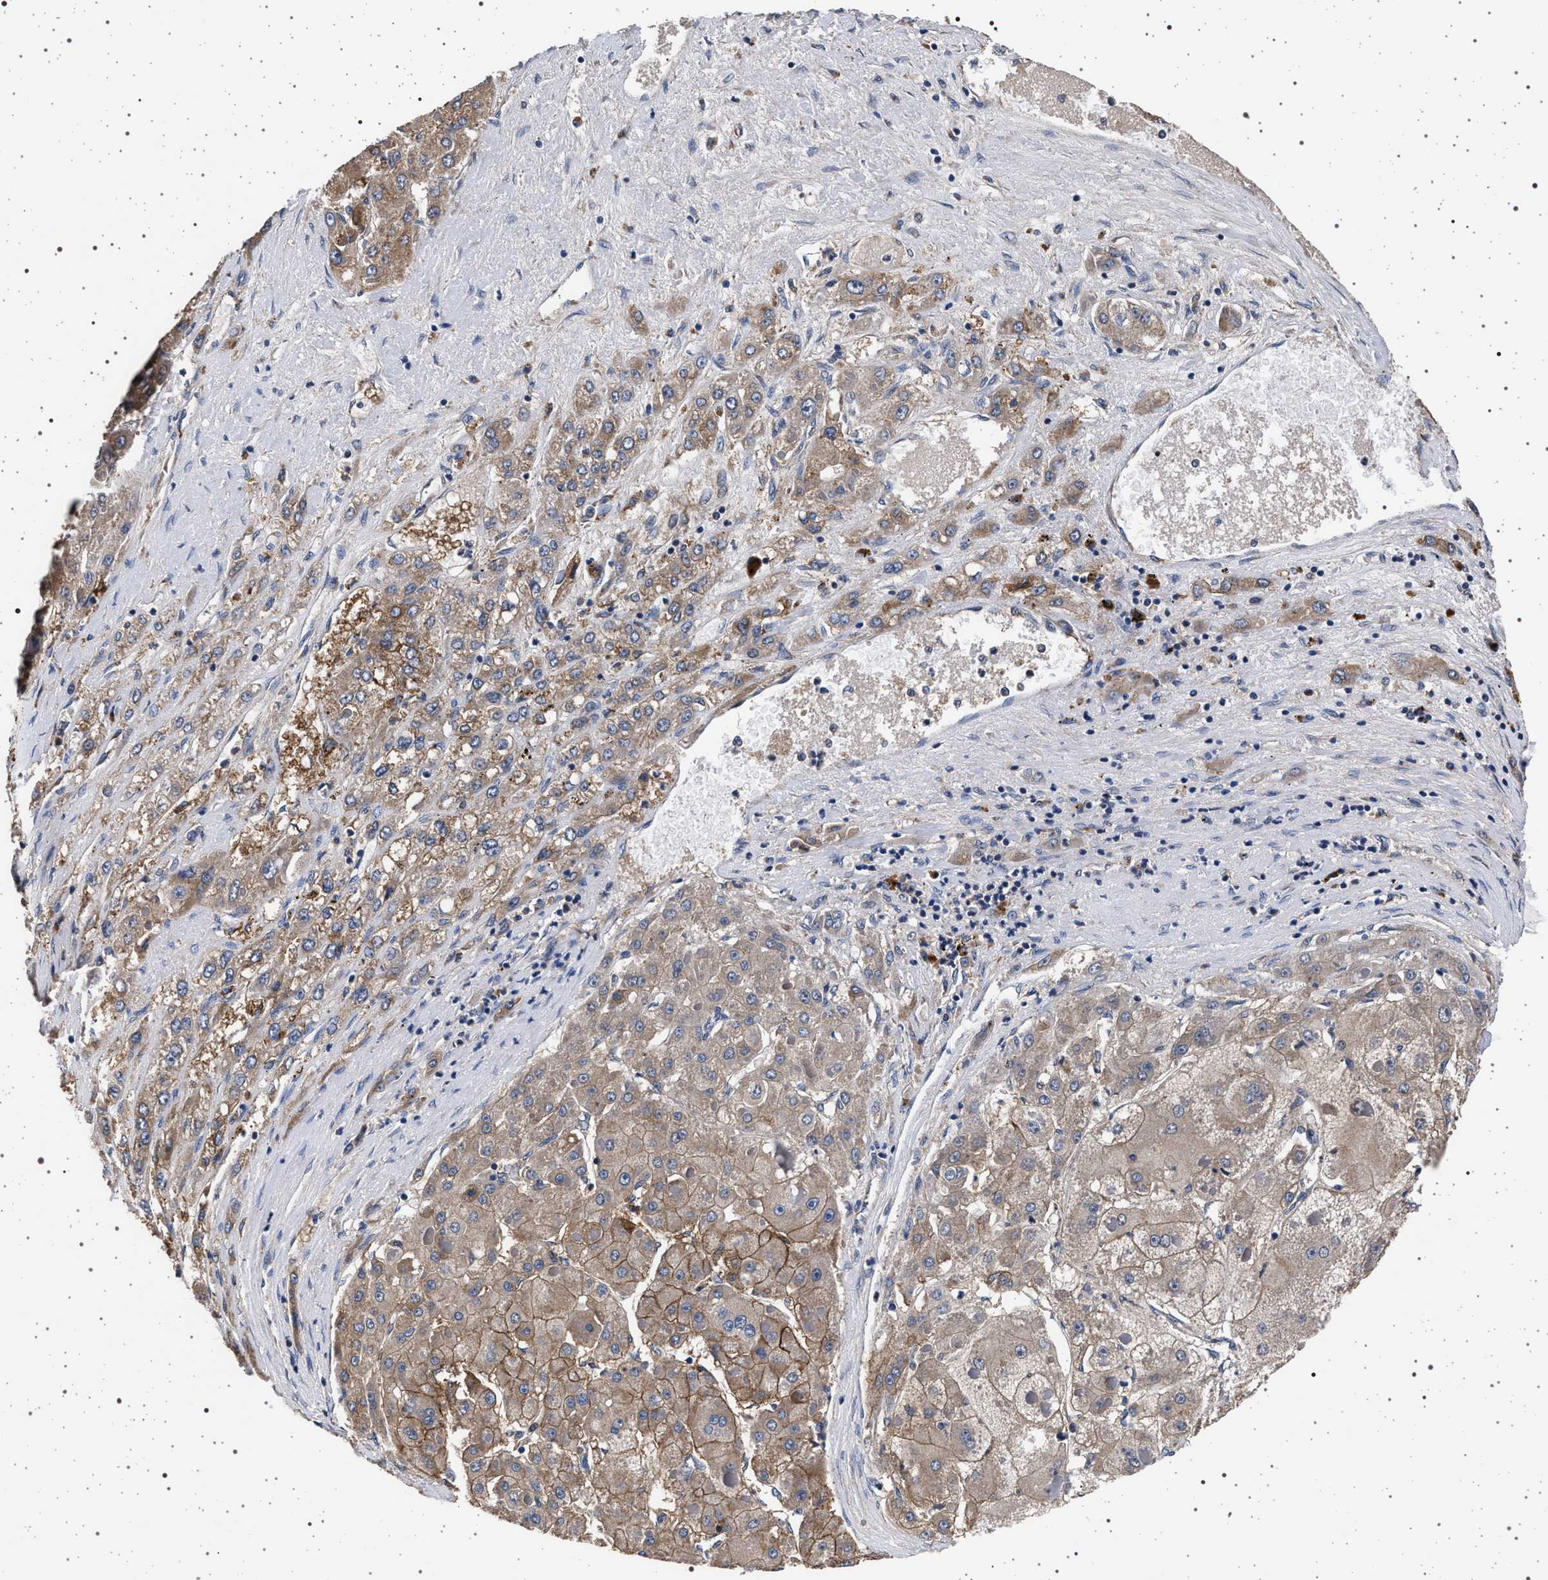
{"staining": {"intensity": "weak", "quantity": ">75%", "location": "cytoplasmic/membranous"}, "tissue": "liver cancer", "cell_type": "Tumor cells", "image_type": "cancer", "snomed": [{"axis": "morphology", "description": "Carcinoma, Hepatocellular, NOS"}, {"axis": "topography", "description": "Liver"}], "caption": "Liver cancer (hepatocellular carcinoma) stained with DAB (3,3'-diaminobenzidine) immunohistochemistry displays low levels of weak cytoplasmic/membranous staining in about >75% of tumor cells. The staining was performed using DAB (3,3'-diaminobenzidine), with brown indicating positive protein expression. Nuclei are stained blue with hematoxylin.", "gene": "MAP3K2", "patient": {"sex": "female", "age": 73}}